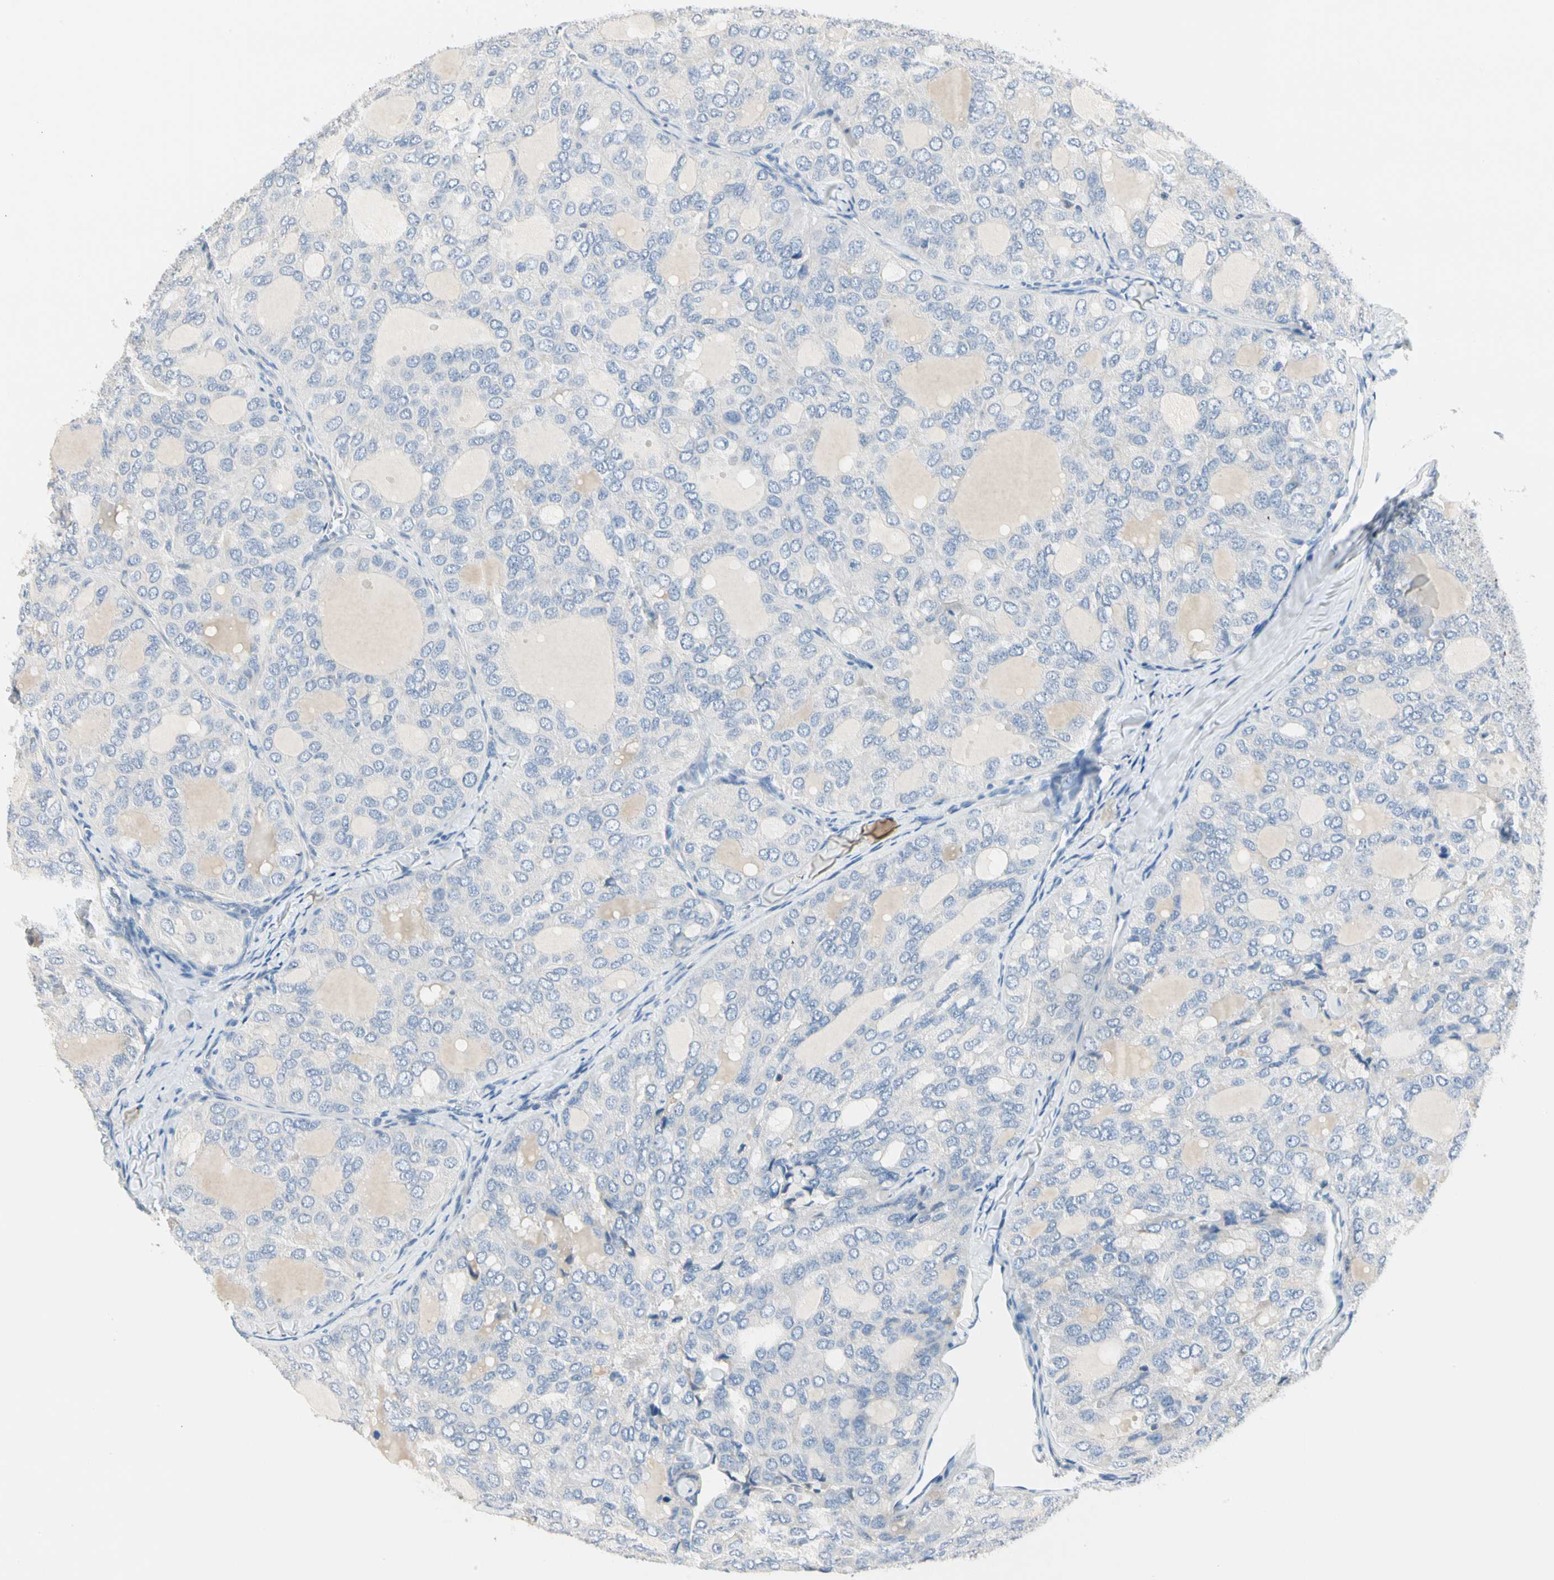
{"staining": {"intensity": "negative", "quantity": "none", "location": "none"}, "tissue": "thyroid cancer", "cell_type": "Tumor cells", "image_type": "cancer", "snomed": [{"axis": "morphology", "description": "Follicular adenoma carcinoma, NOS"}, {"axis": "topography", "description": "Thyroid gland"}], "caption": "Immunohistochemistry (IHC) of follicular adenoma carcinoma (thyroid) demonstrates no positivity in tumor cells. Nuclei are stained in blue.", "gene": "GPR153", "patient": {"sex": "male", "age": 75}}